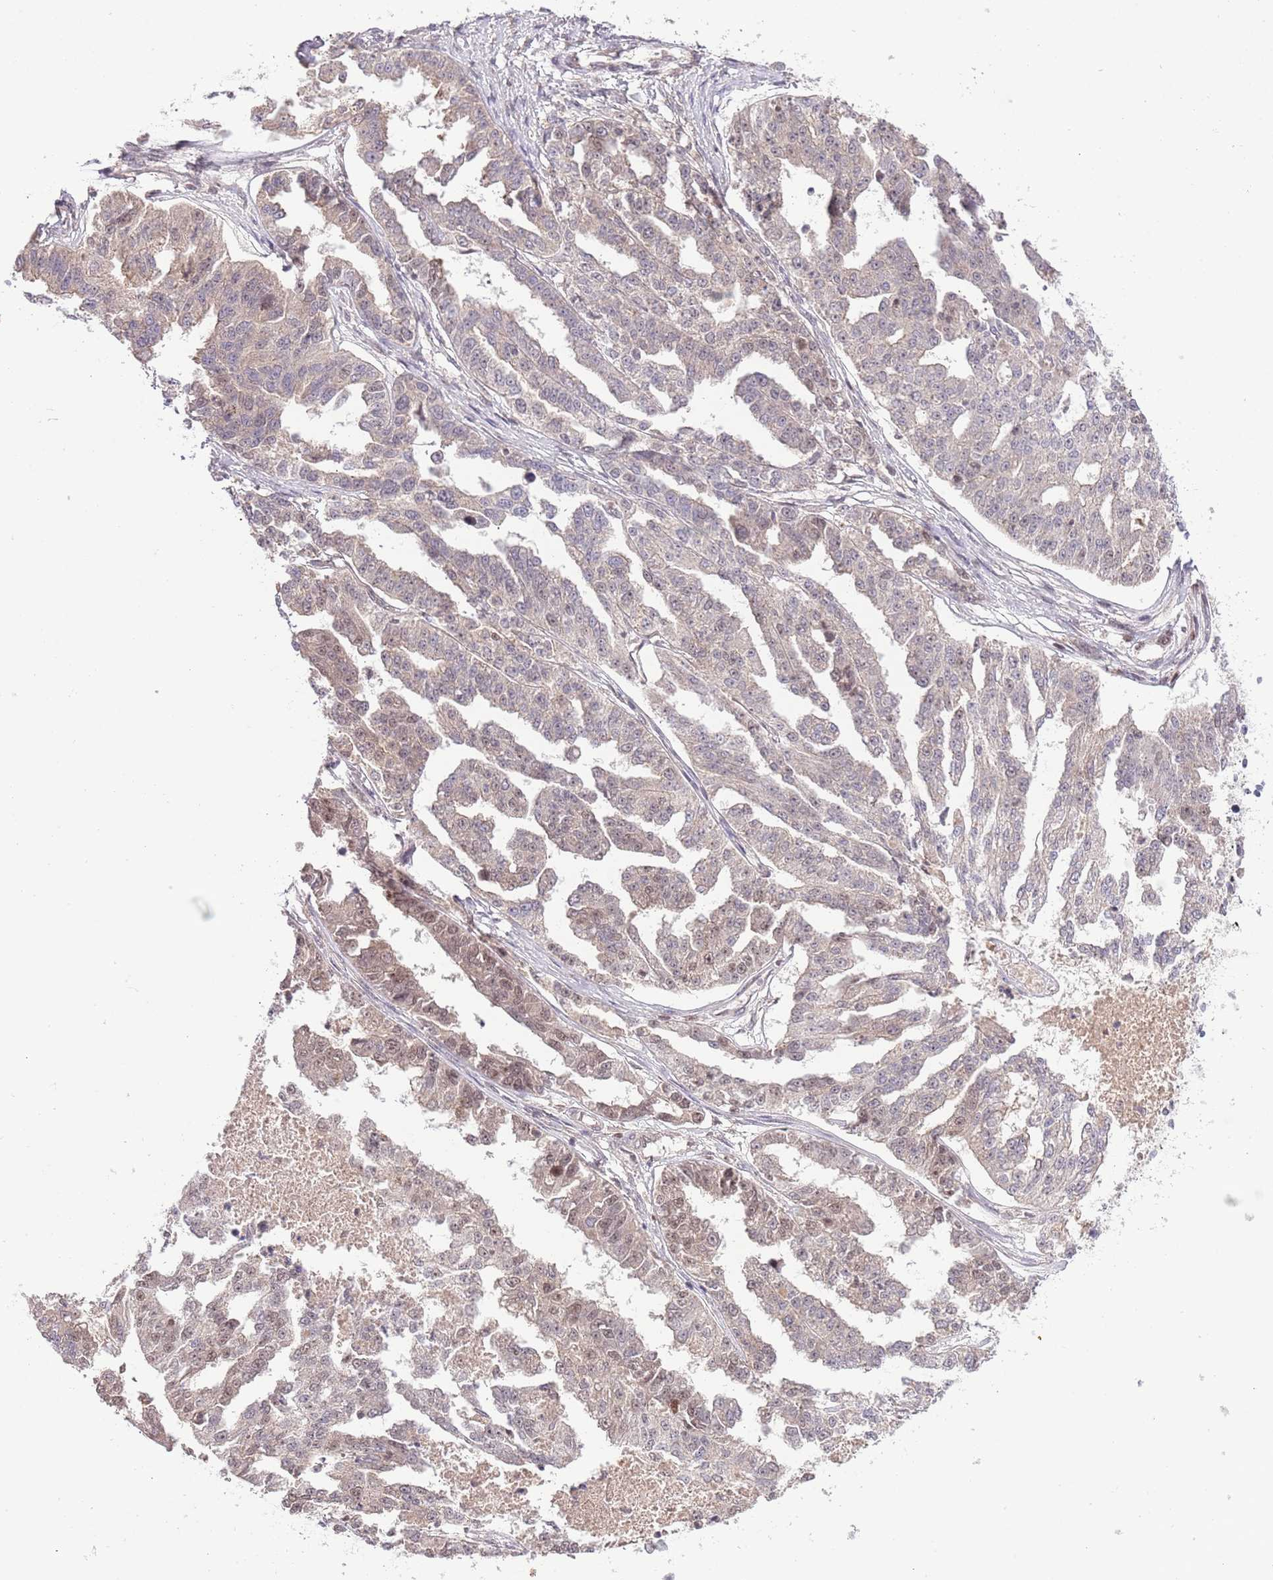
{"staining": {"intensity": "weak", "quantity": "<25%", "location": "cytoplasmic/membranous"}, "tissue": "ovarian cancer", "cell_type": "Tumor cells", "image_type": "cancer", "snomed": [{"axis": "morphology", "description": "Cystadenocarcinoma, serous, NOS"}, {"axis": "topography", "description": "Ovary"}], "caption": "DAB immunohistochemical staining of human ovarian cancer (serous cystadenocarcinoma) displays no significant expression in tumor cells.", "gene": "CHD1", "patient": {"sex": "female", "age": 58}}